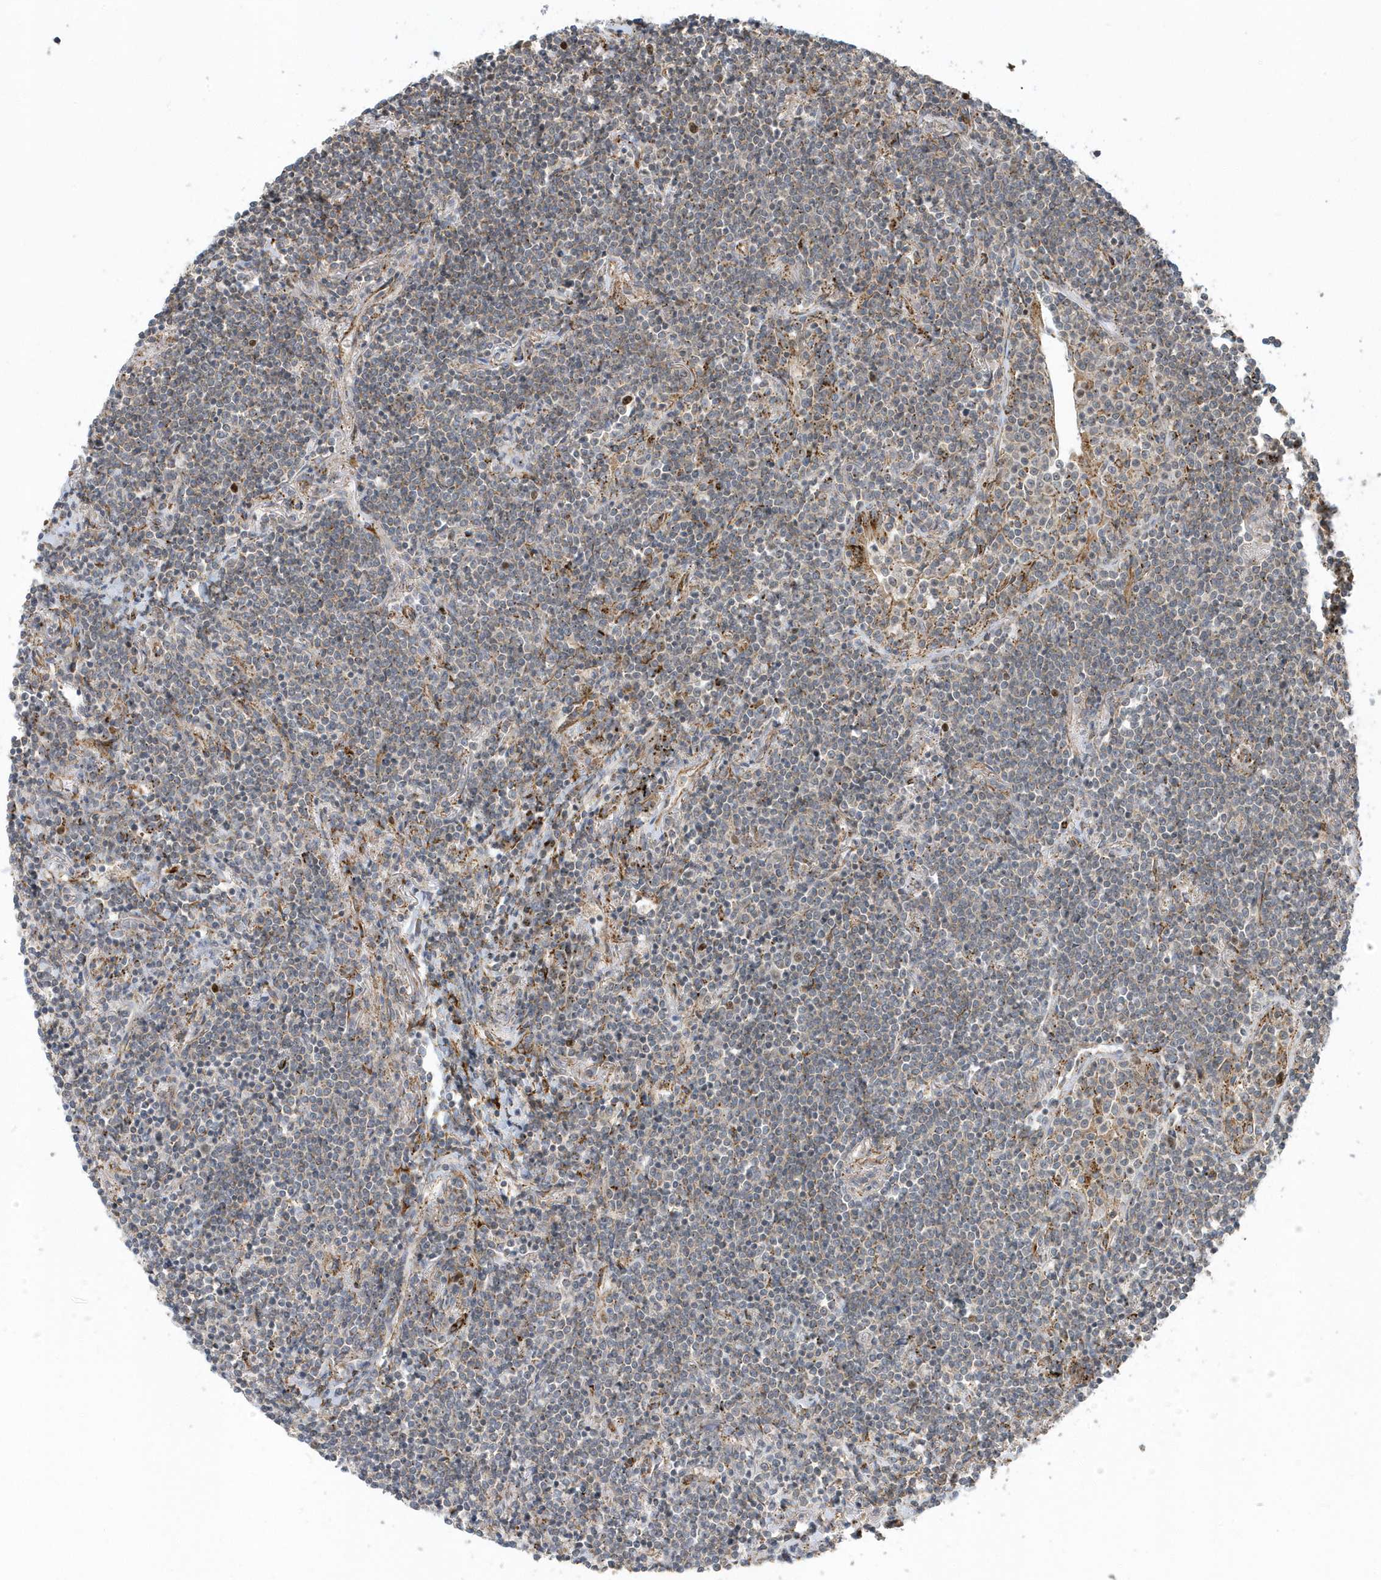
{"staining": {"intensity": "weak", "quantity": "<25%", "location": "cytoplasmic/membranous"}, "tissue": "lymphoma", "cell_type": "Tumor cells", "image_type": "cancer", "snomed": [{"axis": "morphology", "description": "Malignant lymphoma, non-Hodgkin's type, Low grade"}, {"axis": "topography", "description": "Lung"}], "caption": "Malignant lymphoma, non-Hodgkin's type (low-grade) was stained to show a protein in brown. There is no significant expression in tumor cells. The staining is performed using DAB brown chromogen with nuclei counter-stained in using hematoxylin.", "gene": "HRH4", "patient": {"sex": "female", "age": 71}}